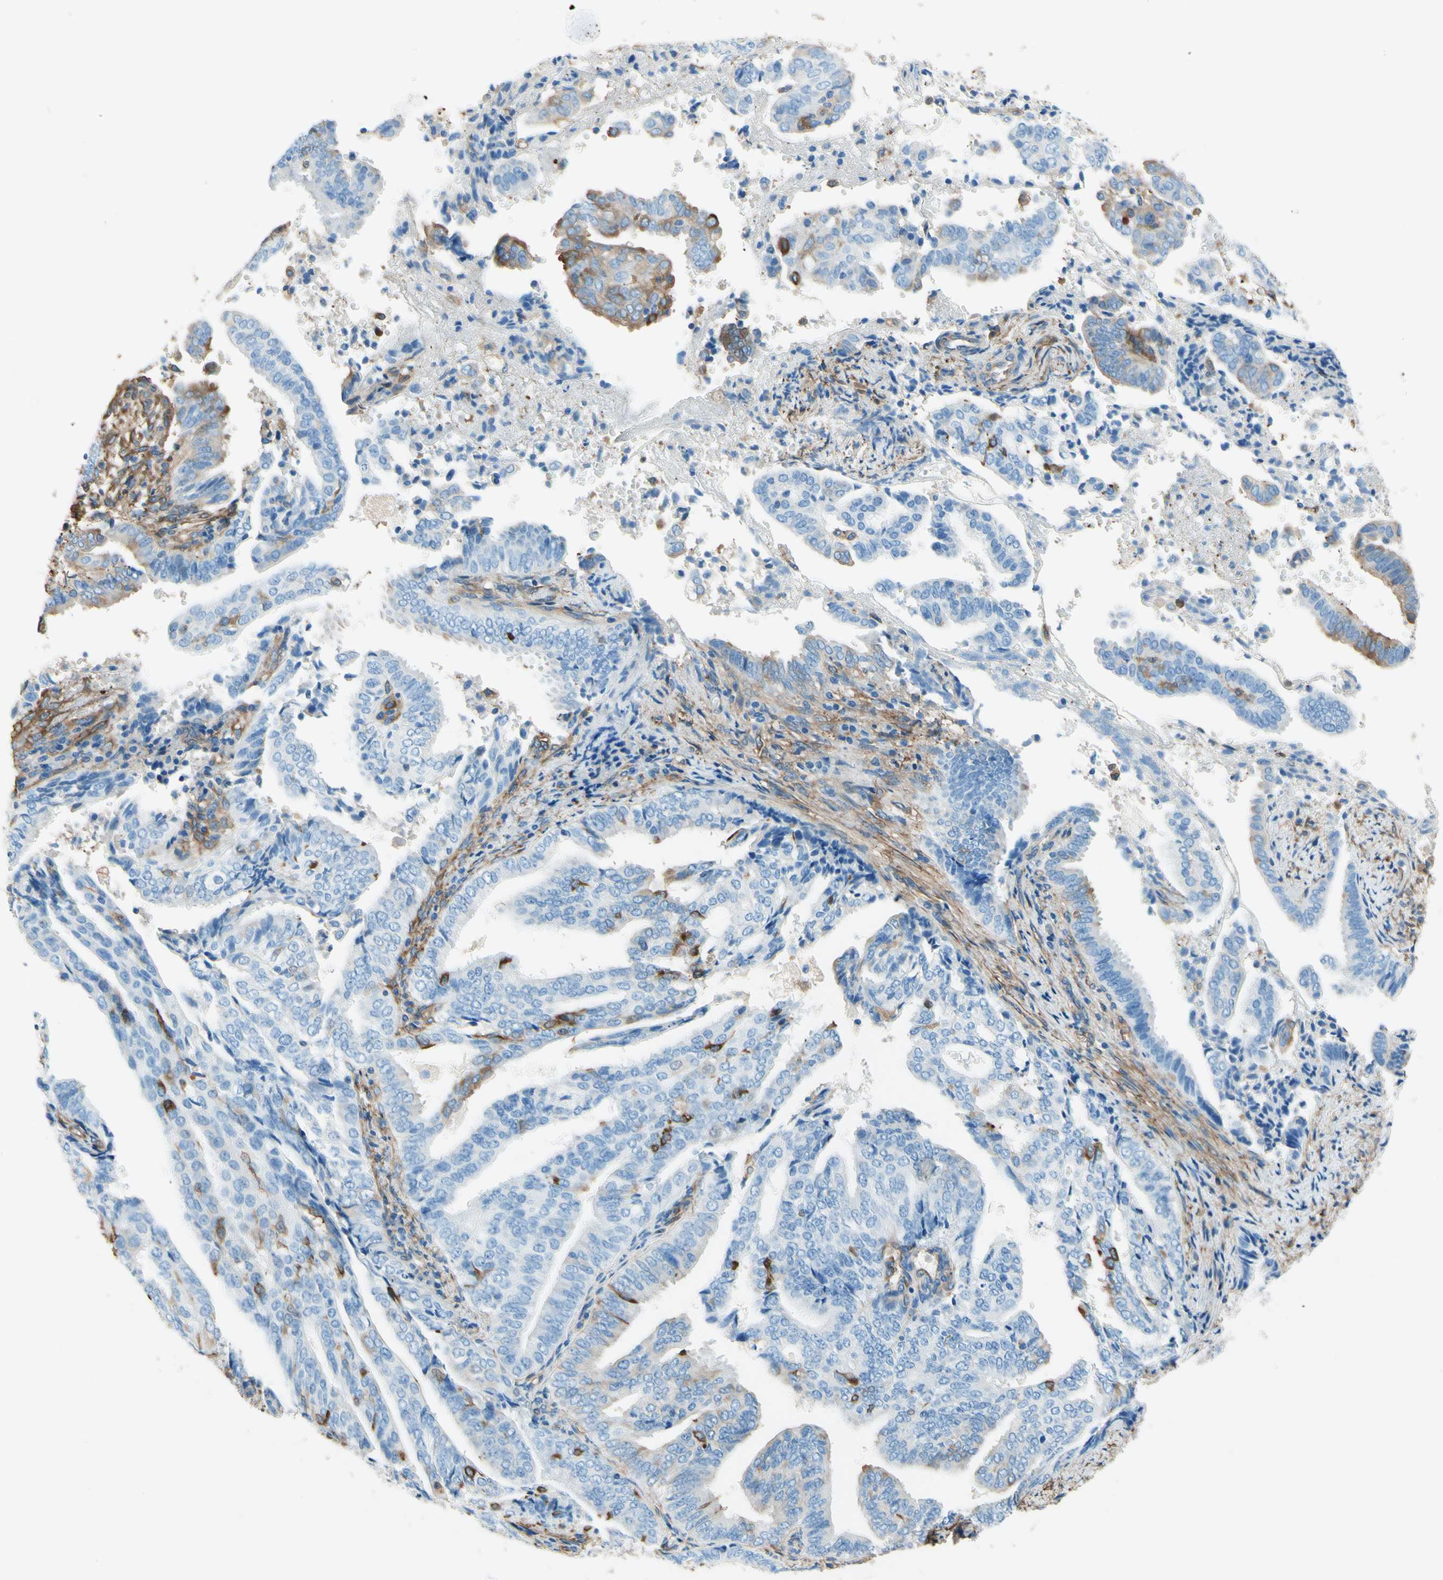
{"staining": {"intensity": "negative", "quantity": "none", "location": "none"}, "tissue": "endometrial cancer", "cell_type": "Tumor cells", "image_type": "cancer", "snomed": [{"axis": "morphology", "description": "Adenocarcinoma, NOS"}, {"axis": "topography", "description": "Endometrium"}], "caption": "A high-resolution micrograph shows immunohistochemistry staining of endometrial cancer, which demonstrates no significant staining in tumor cells.", "gene": "DPYSL3", "patient": {"sex": "female", "age": 58}}